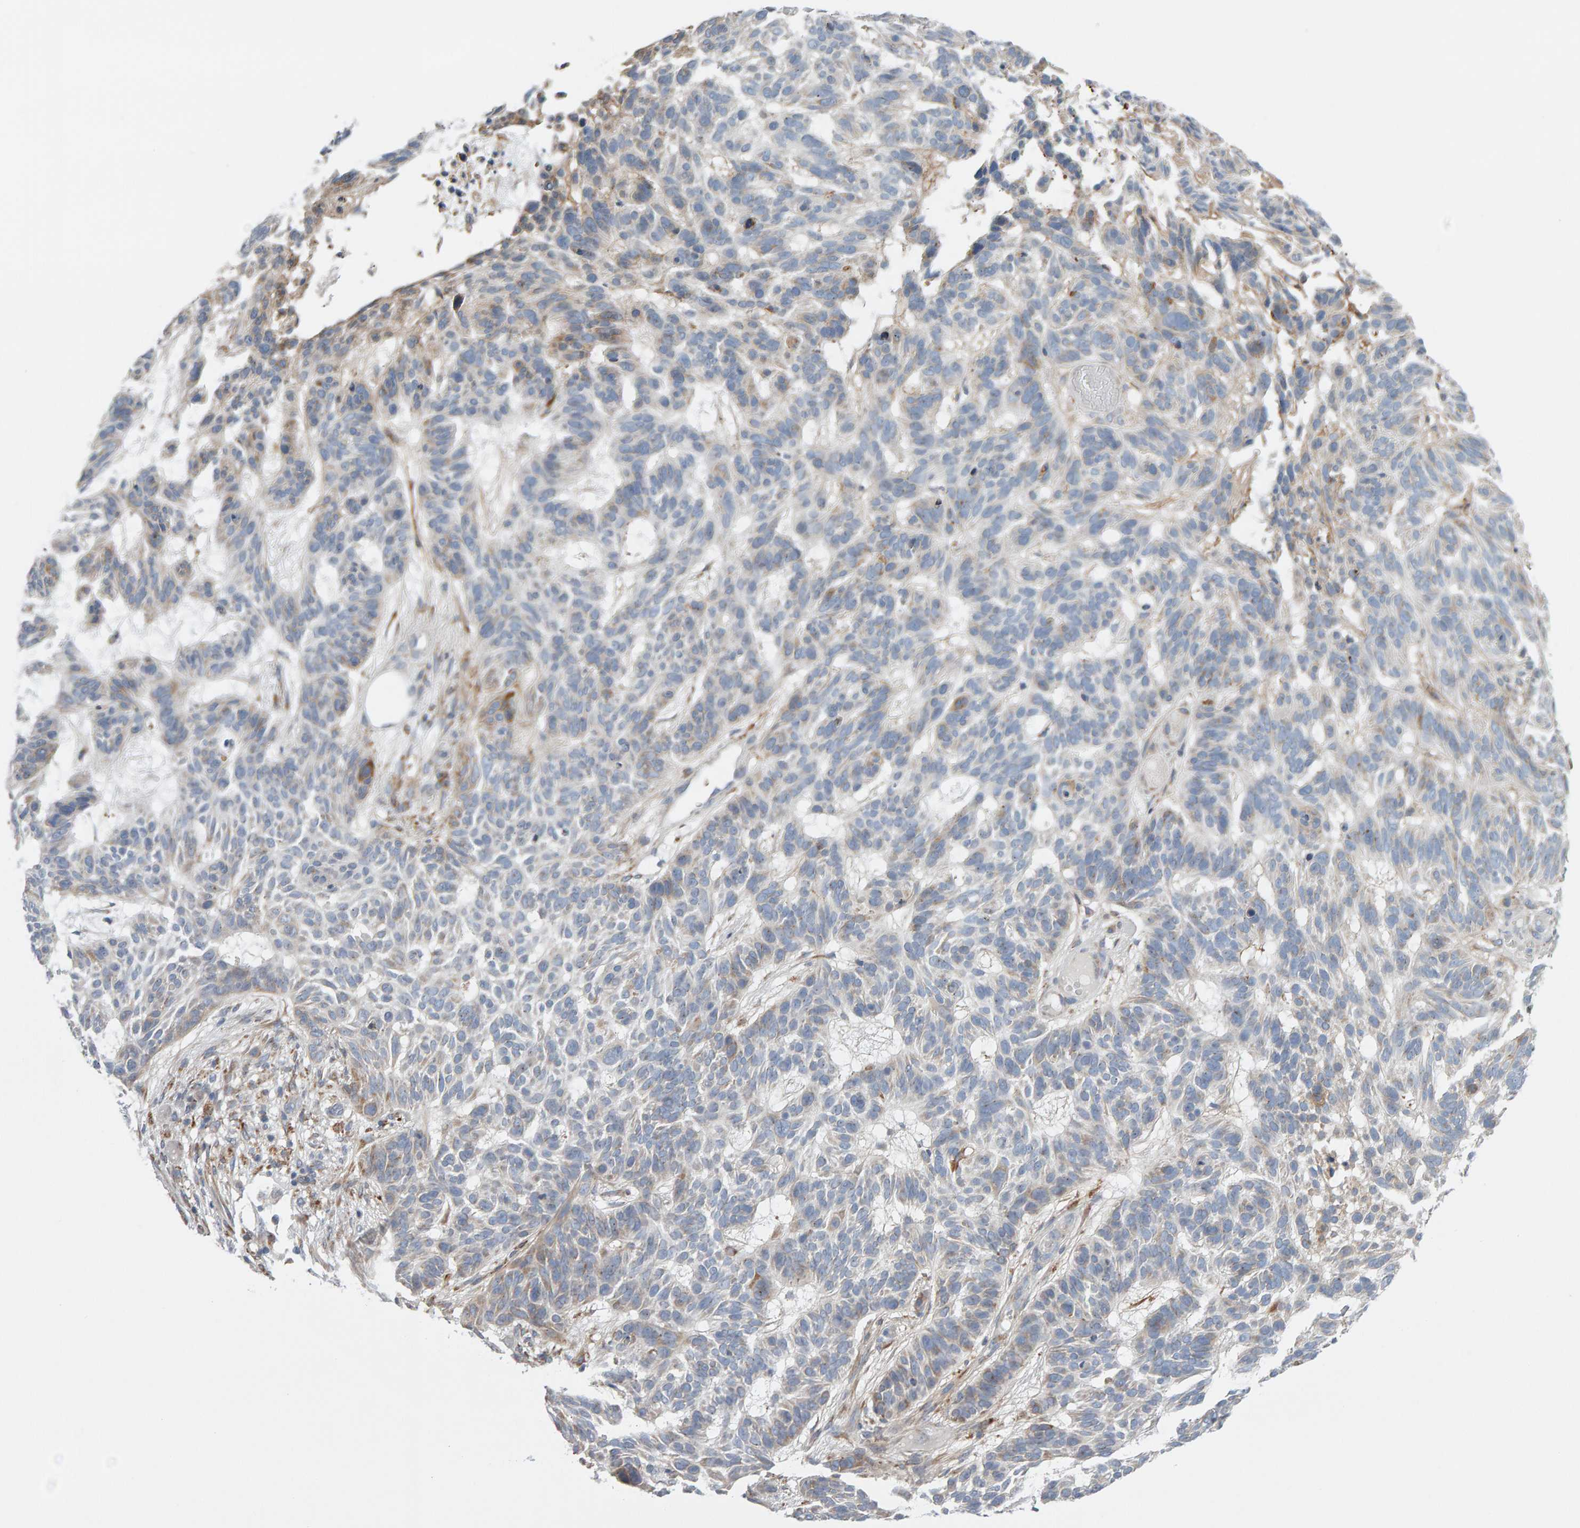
{"staining": {"intensity": "weak", "quantity": "<25%", "location": "cytoplasmic/membranous"}, "tissue": "skin cancer", "cell_type": "Tumor cells", "image_type": "cancer", "snomed": [{"axis": "morphology", "description": "Basal cell carcinoma"}, {"axis": "topography", "description": "Skin"}], "caption": "This image is of skin basal cell carcinoma stained with IHC to label a protein in brown with the nuclei are counter-stained blue. There is no expression in tumor cells.", "gene": "ENGASE", "patient": {"sex": "male", "age": 85}}